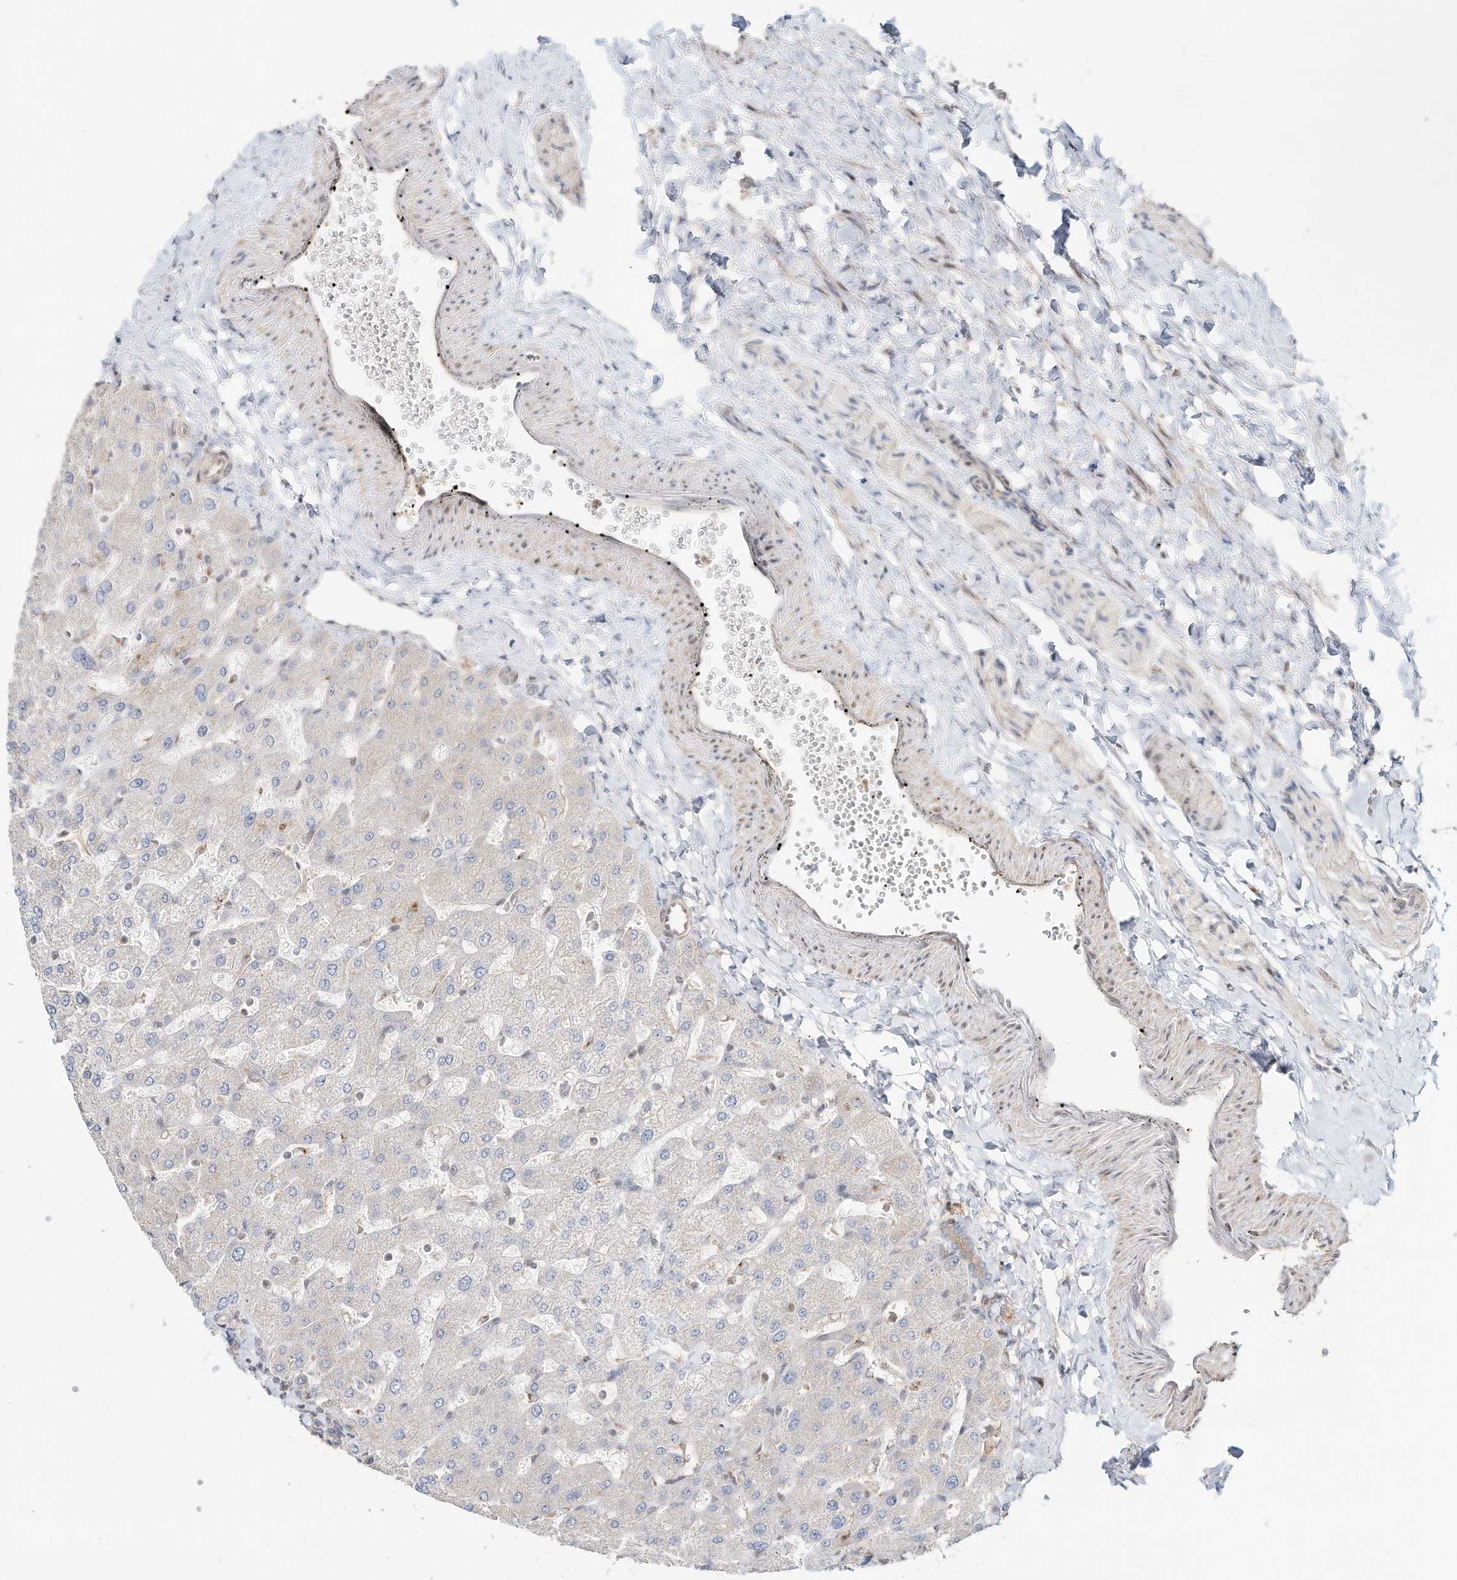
{"staining": {"intensity": "negative", "quantity": "none", "location": "none"}, "tissue": "liver", "cell_type": "Cholangiocytes", "image_type": "normal", "snomed": [{"axis": "morphology", "description": "Normal tissue, NOS"}, {"axis": "topography", "description": "Liver"}], "caption": "This is an immunohistochemistry (IHC) photomicrograph of unremarkable liver. There is no positivity in cholangiocytes.", "gene": "CUX1", "patient": {"sex": "male", "age": 55}}